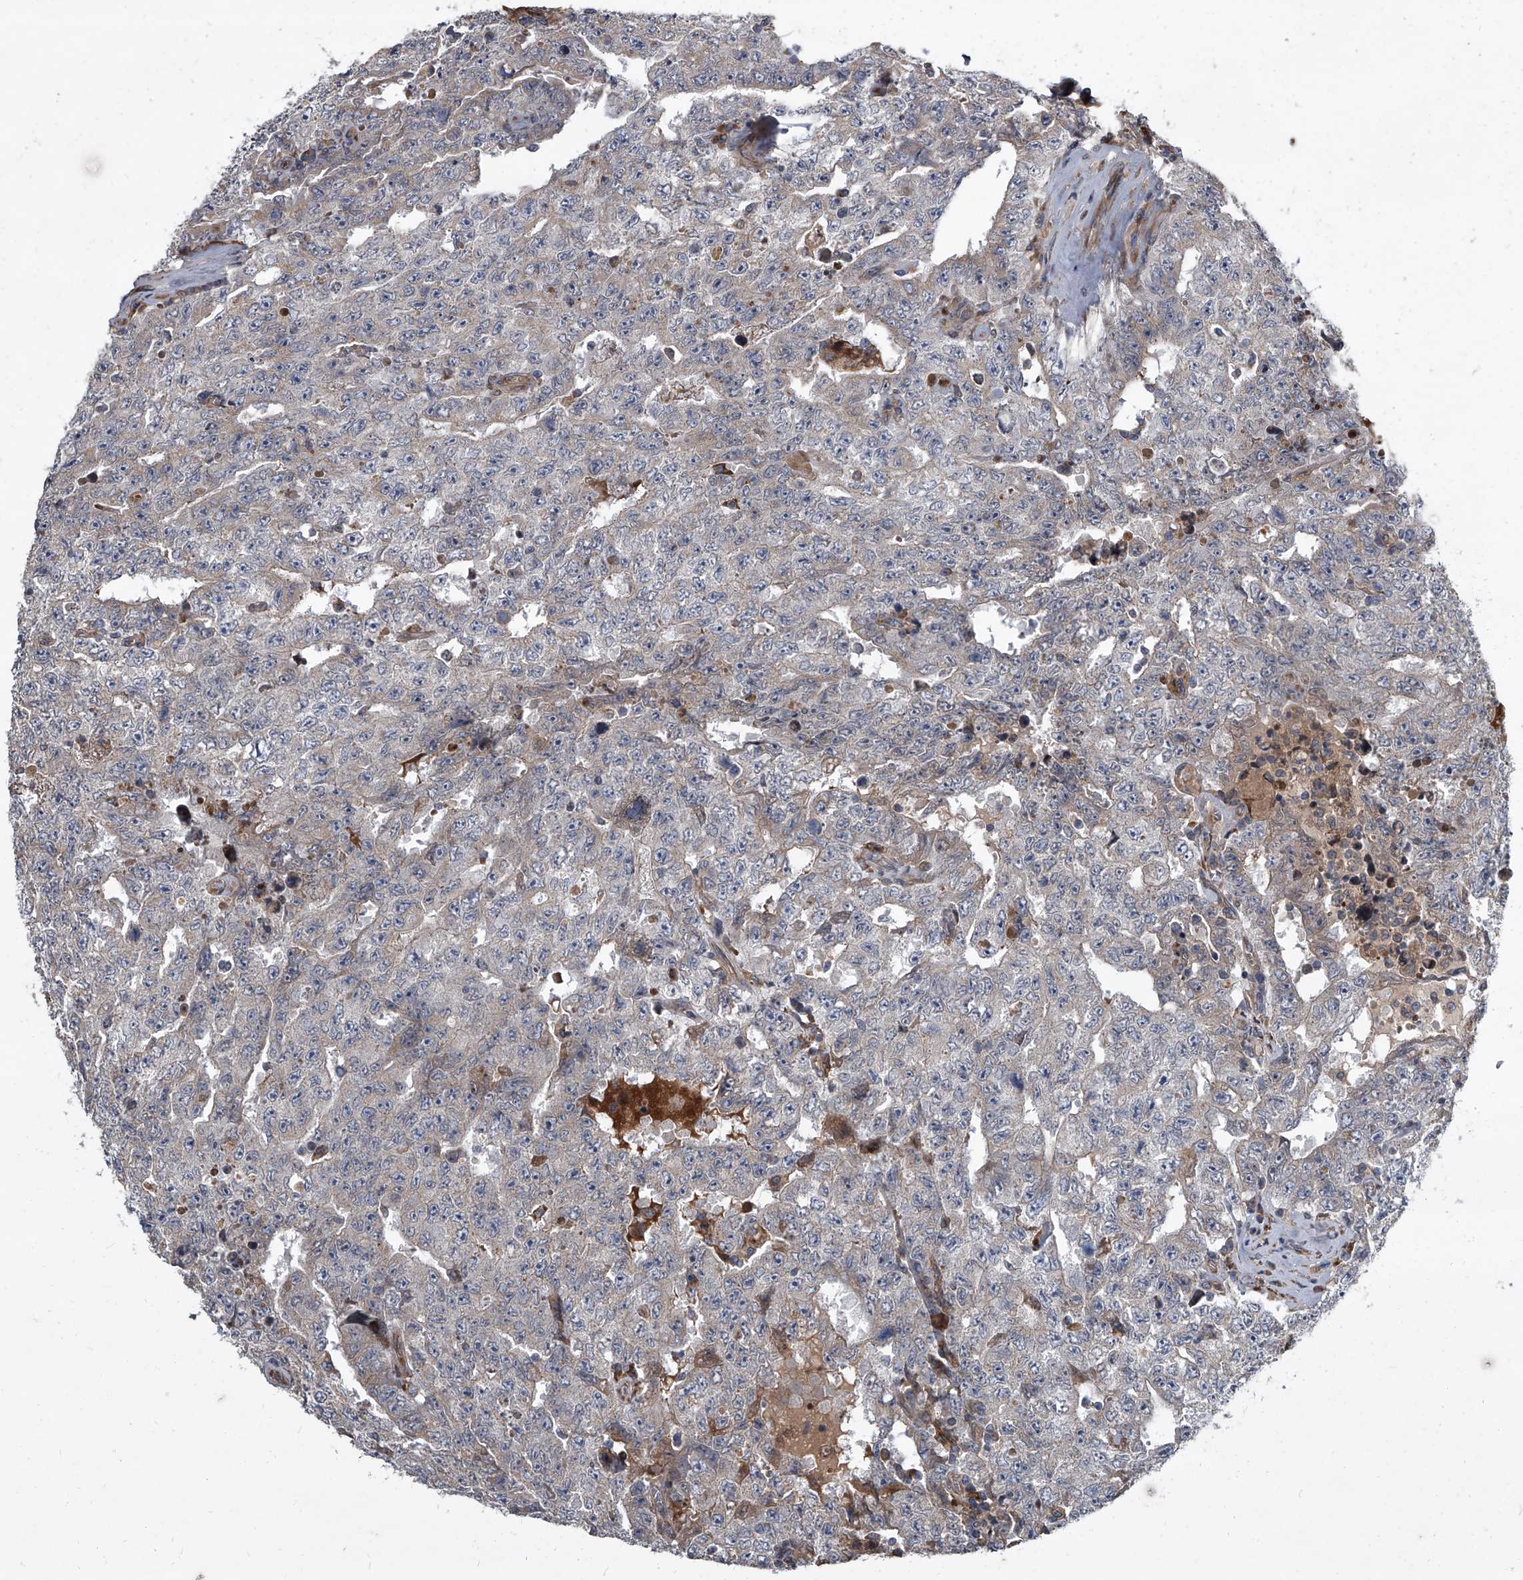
{"staining": {"intensity": "negative", "quantity": "none", "location": "none"}, "tissue": "testis cancer", "cell_type": "Tumor cells", "image_type": "cancer", "snomed": [{"axis": "morphology", "description": "Carcinoma, Embryonal, NOS"}, {"axis": "topography", "description": "Testis"}], "caption": "Immunohistochemical staining of human testis cancer exhibits no significant staining in tumor cells.", "gene": "EVA1C", "patient": {"sex": "male", "age": 26}}